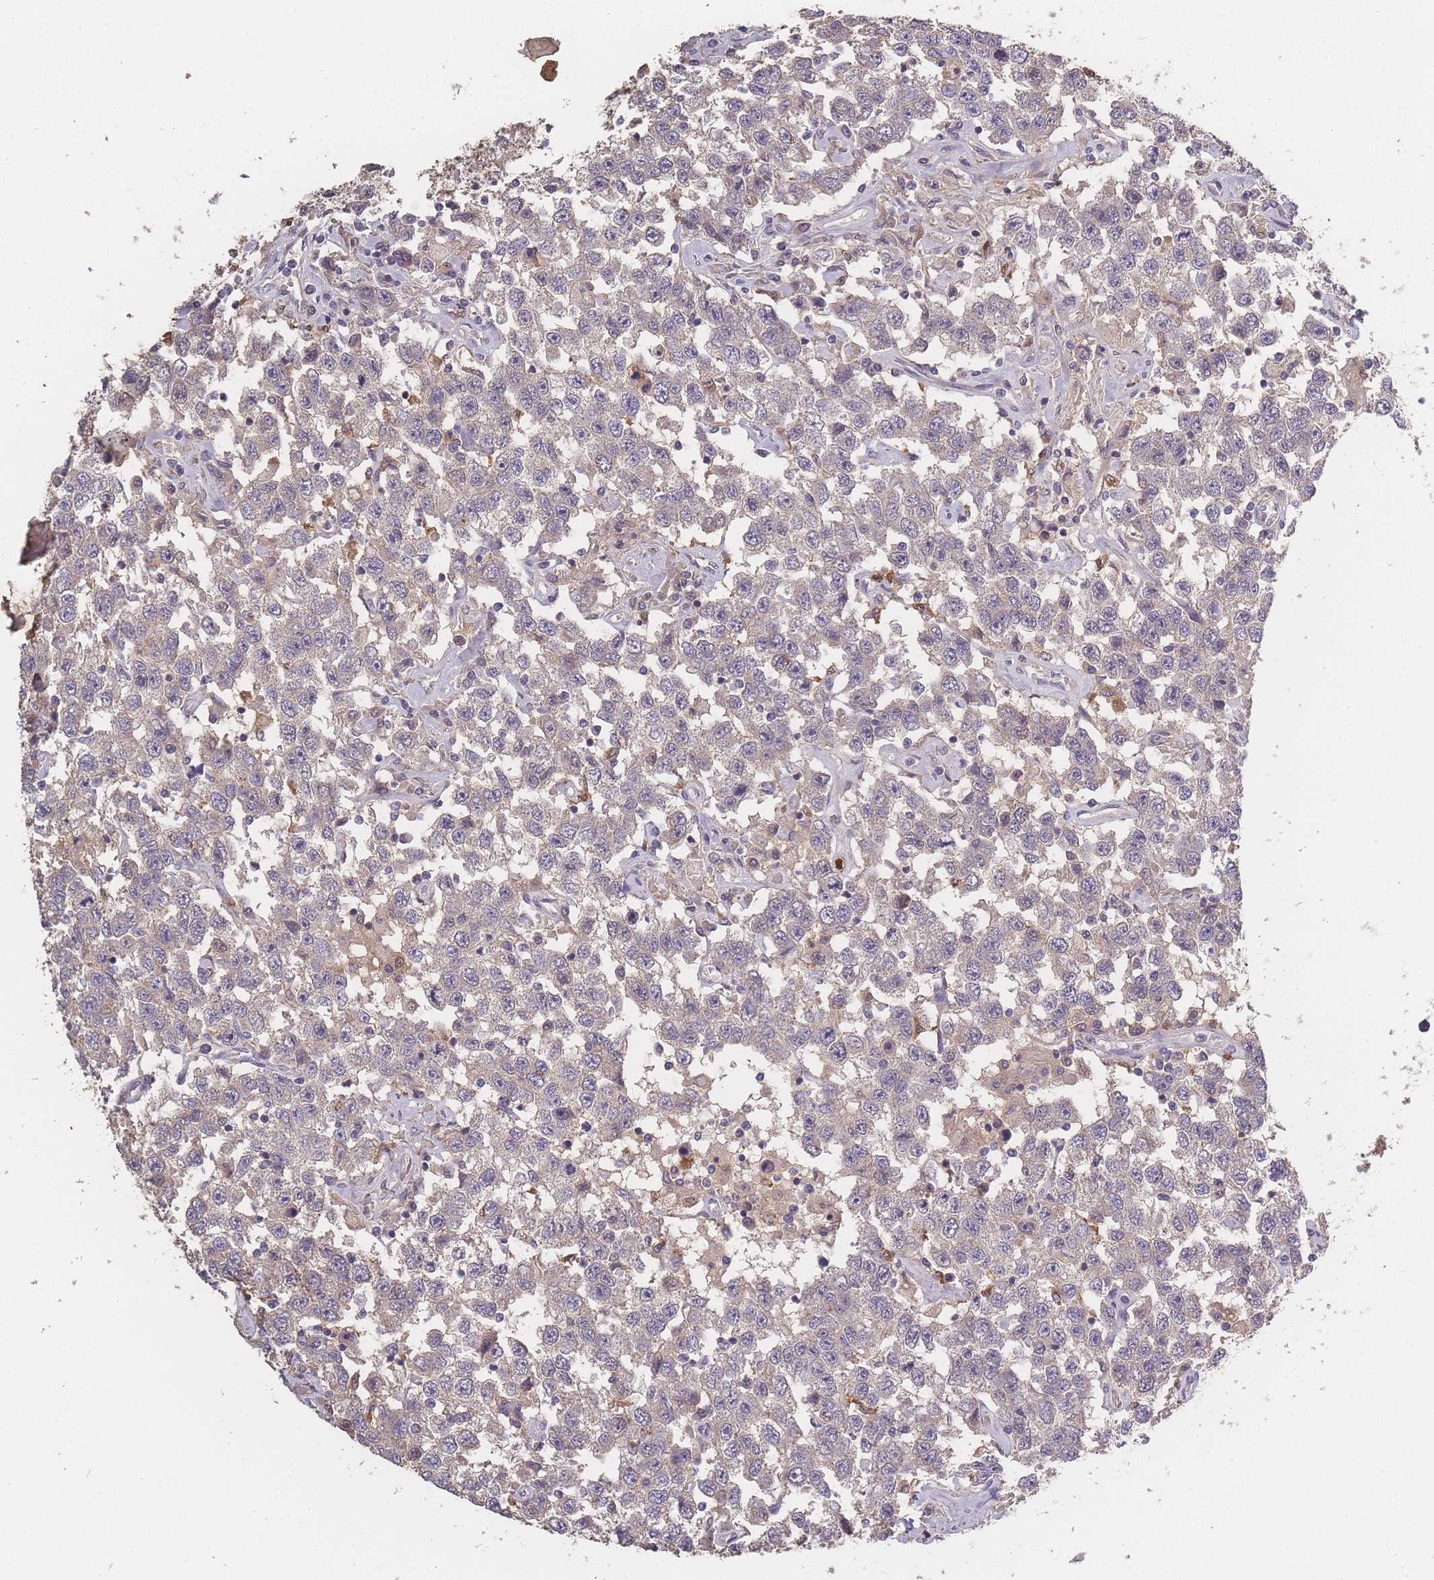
{"staining": {"intensity": "negative", "quantity": "none", "location": "none"}, "tissue": "testis cancer", "cell_type": "Tumor cells", "image_type": "cancer", "snomed": [{"axis": "morphology", "description": "Seminoma, NOS"}, {"axis": "topography", "description": "Testis"}], "caption": "This is an IHC photomicrograph of testis seminoma. There is no expression in tumor cells.", "gene": "BST1", "patient": {"sex": "male", "age": 41}}